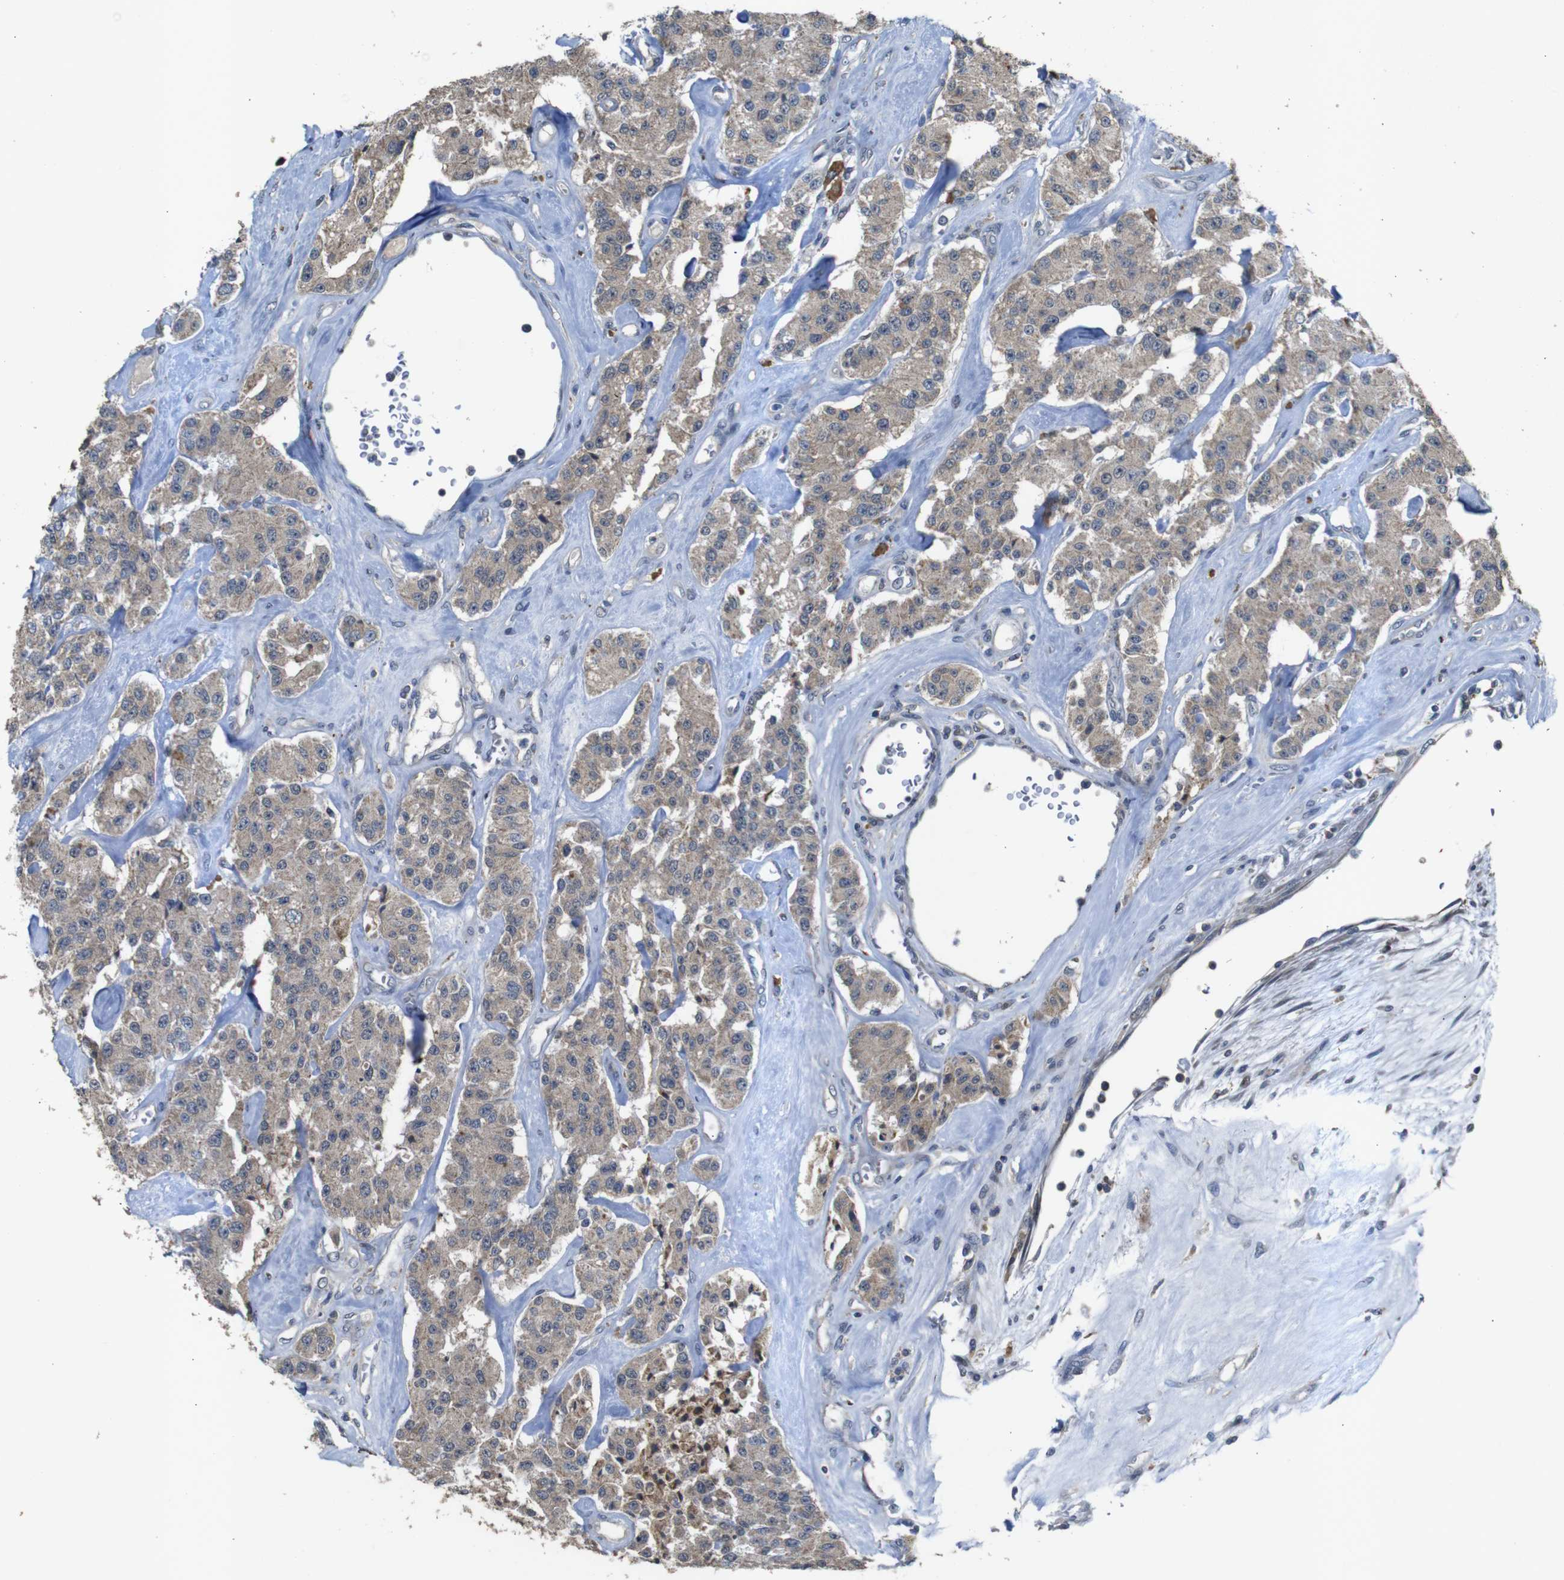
{"staining": {"intensity": "weak", "quantity": ">75%", "location": "cytoplasmic/membranous"}, "tissue": "carcinoid", "cell_type": "Tumor cells", "image_type": "cancer", "snomed": [{"axis": "morphology", "description": "Carcinoid, malignant, NOS"}, {"axis": "topography", "description": "Pancreas"}], "caption": "IHC (DAB) staining of carcinoid shows weak cytoplasmic/membranous protein positivity in about >75% of tumor cells.", "gene": "MAGI2", "patient": {"sex": "male", "age": 41}}